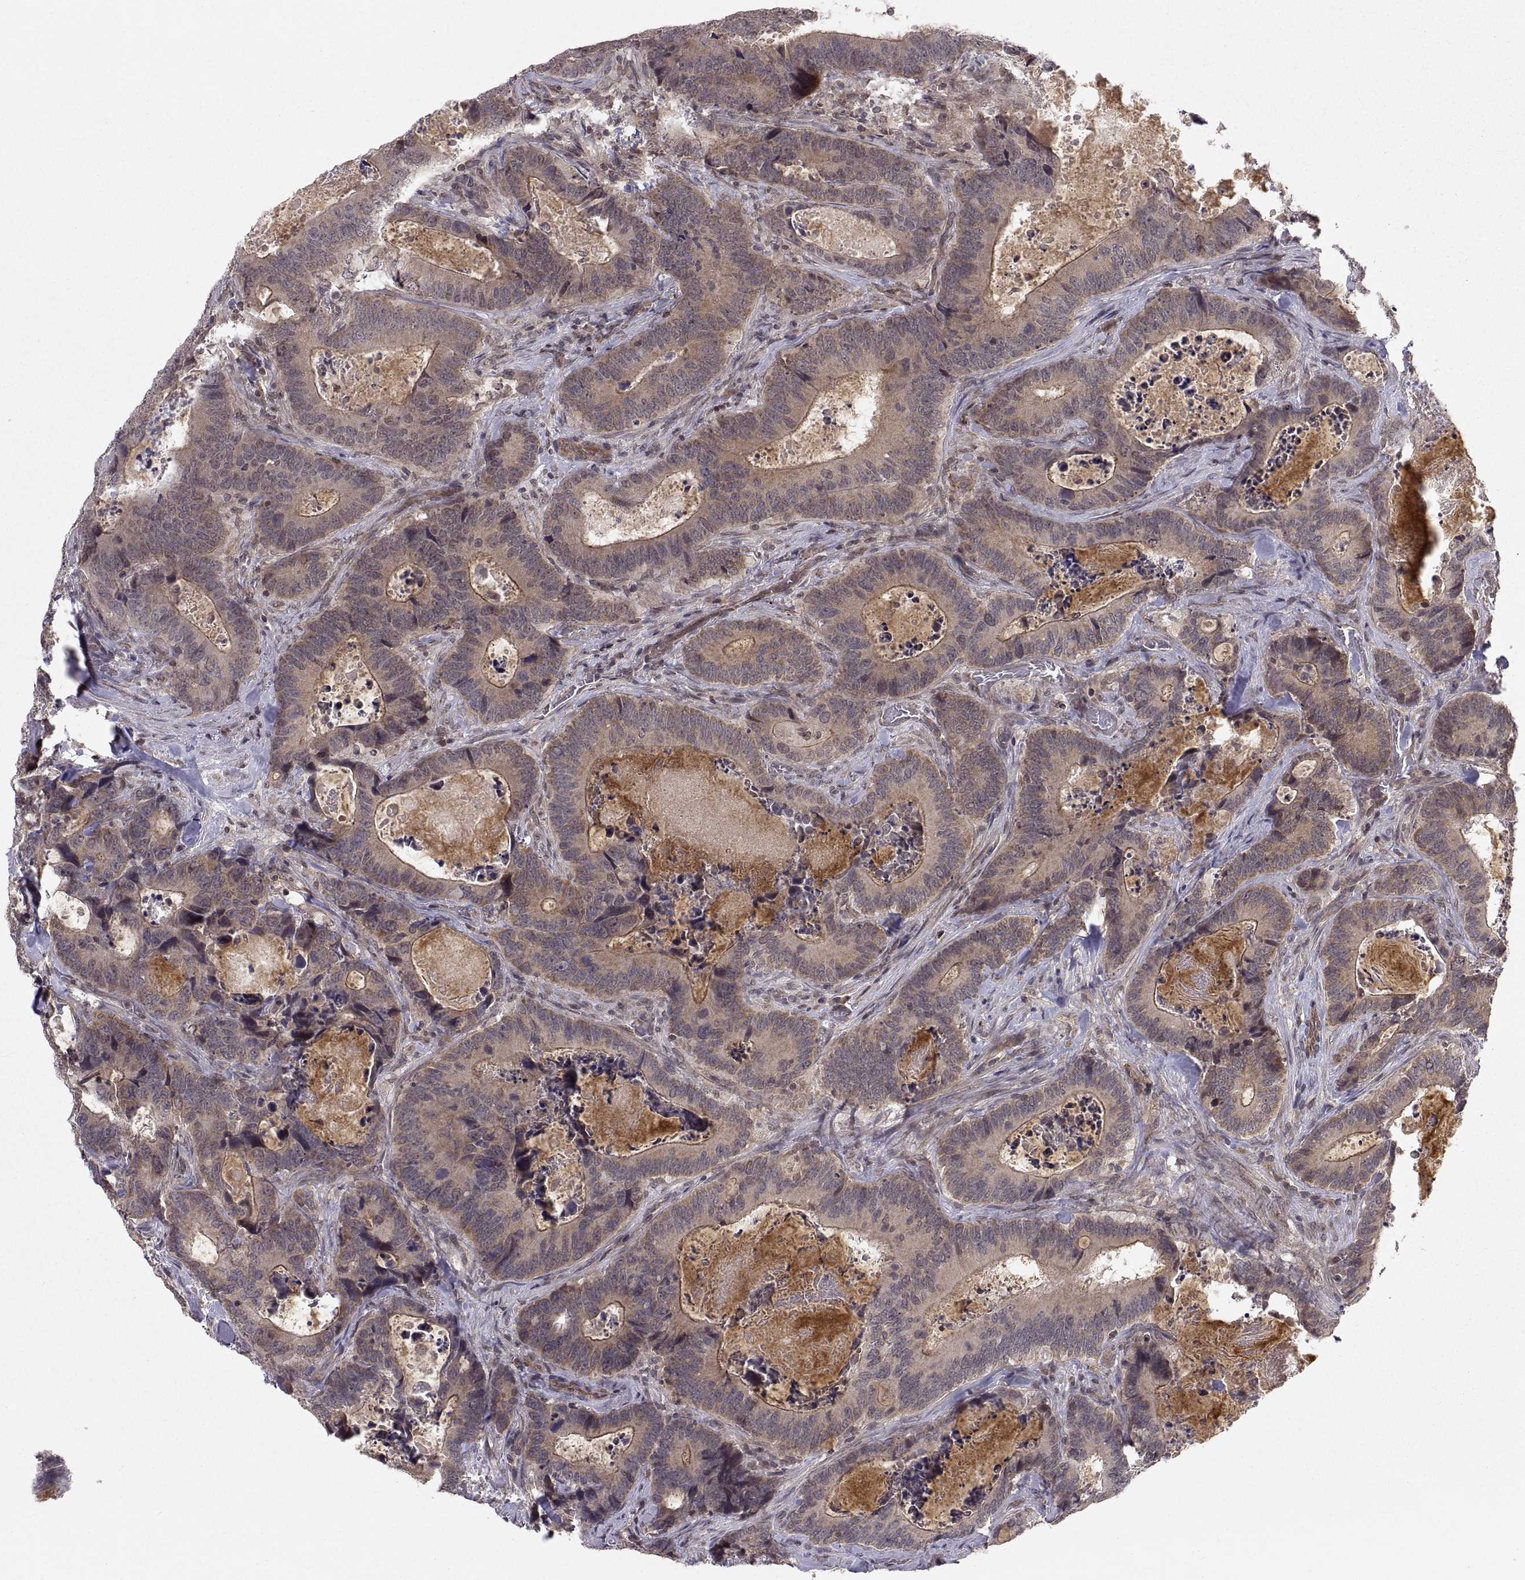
{"staining": {"intensity": "weak", "quantity": "25%-75%", "location": "cytoplasmic/membranous"}, "tissue": "colorectal cancer", "cell_type": "Tumor cells", "image_type": "cancer", "snomed": [{"axis": "morphology", "description": "Adenocarcinoma, NOS"}, {"axis": "topography", "description": "Colon"}], "caption": "An image showing weak cytoplasmic/membranous staining in about 25%-75% of tumor cells in colorectal adenocarcinoma, as visualized by brown immunohistochemical staining.", "gene": "ABL2", "patient": {"sex": "female", "age": 82}}